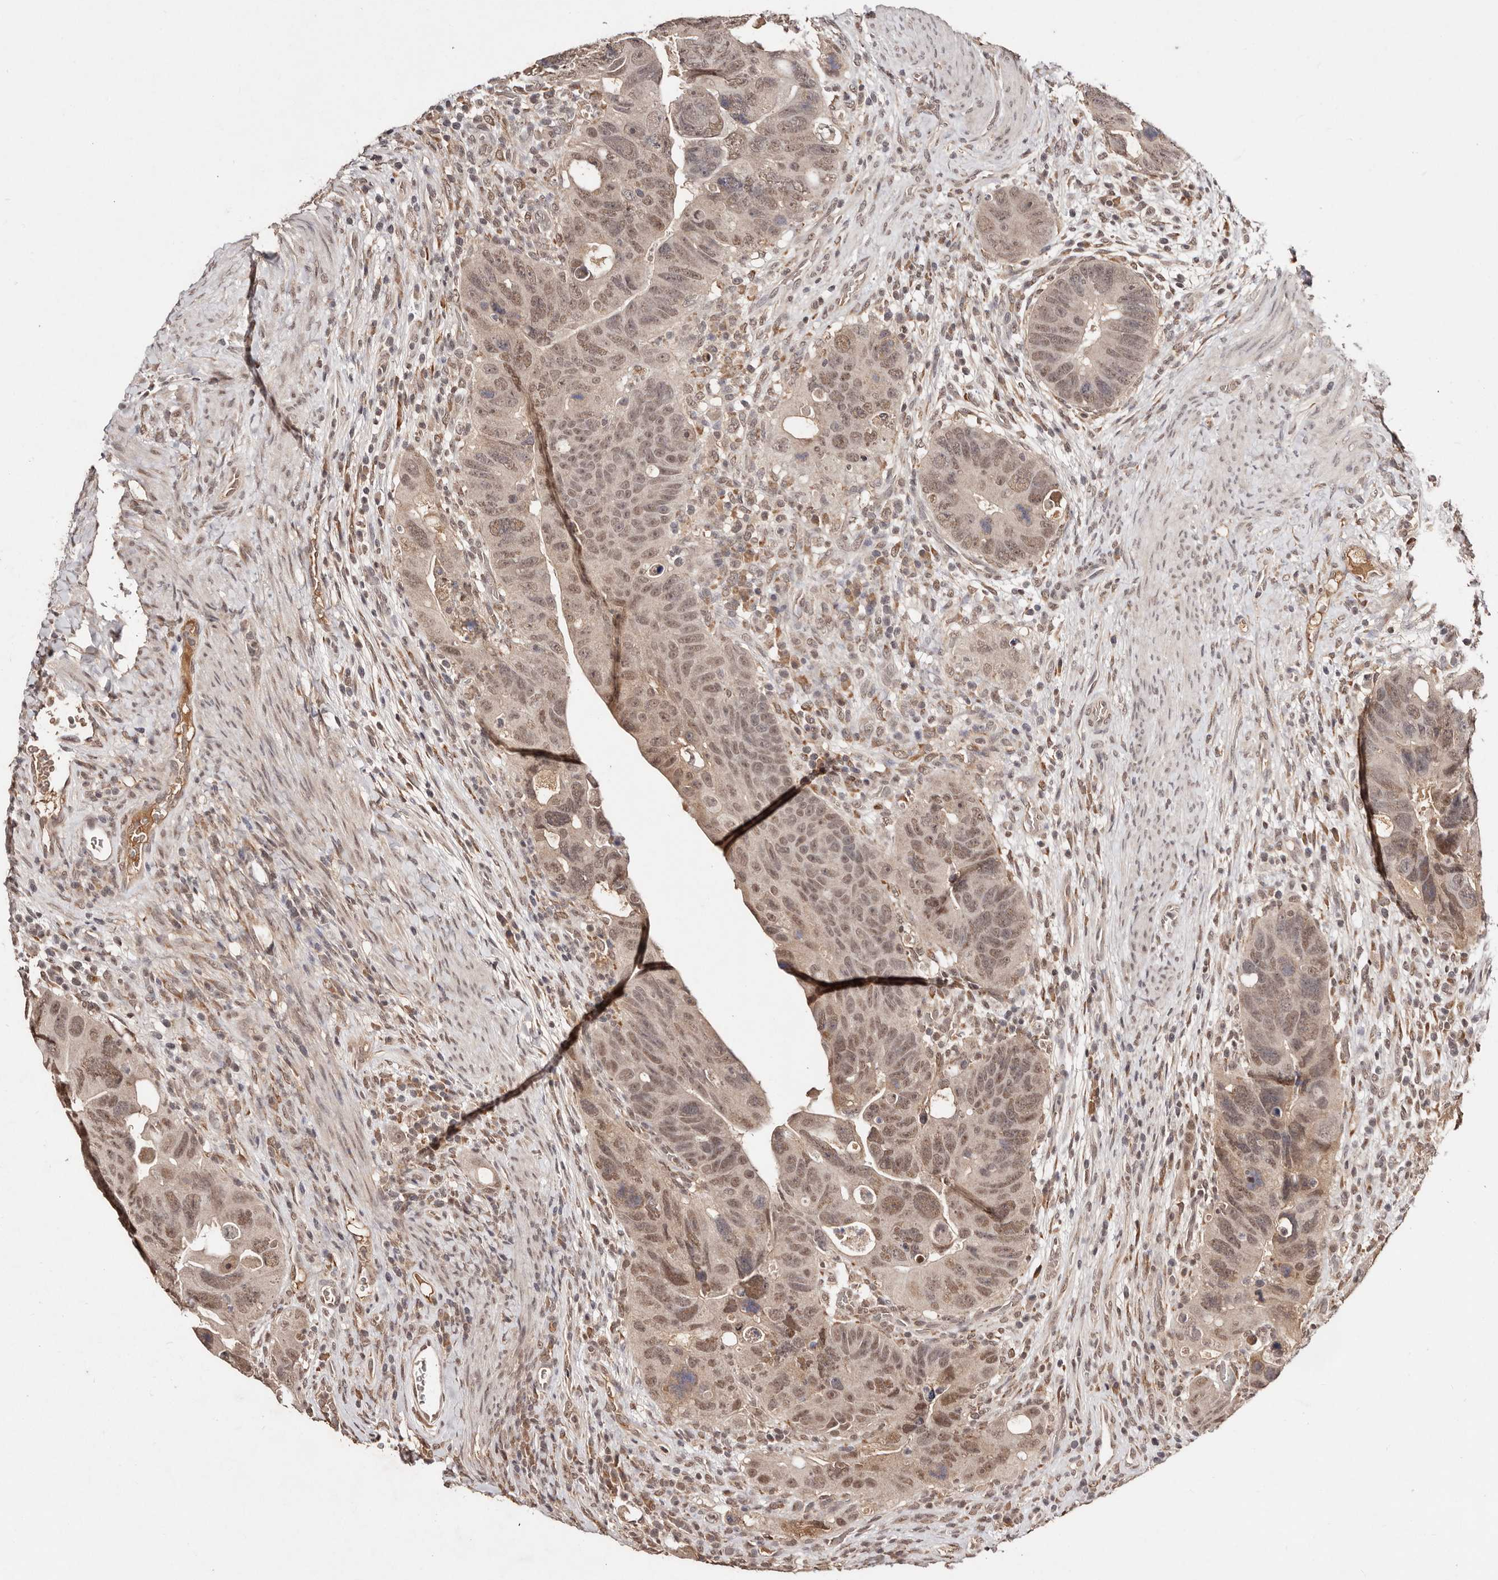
{"staining": {"intensity": "moderate", "quantity": ">75%", "location": "cytoplasmic/membranous,nuclear"}, "tissue": "colorectal cancer", "cell_type": "Tumor cells", "image_type": "cancer", "snomed": [{"axis": "morphology", "description": "Adenocarcinoma, NOS"}, {"axis": "topography", "description": "Rectum"}], "caption": "Colorectal adenocarcinoma stained with a brown dye demonstrates moderate cytoplasmic/membranous and nuclear positive expression in approximately >75% of tumor cells.", "gene": "BICRAL", "patient": {"sex": "male", "age": 59}}